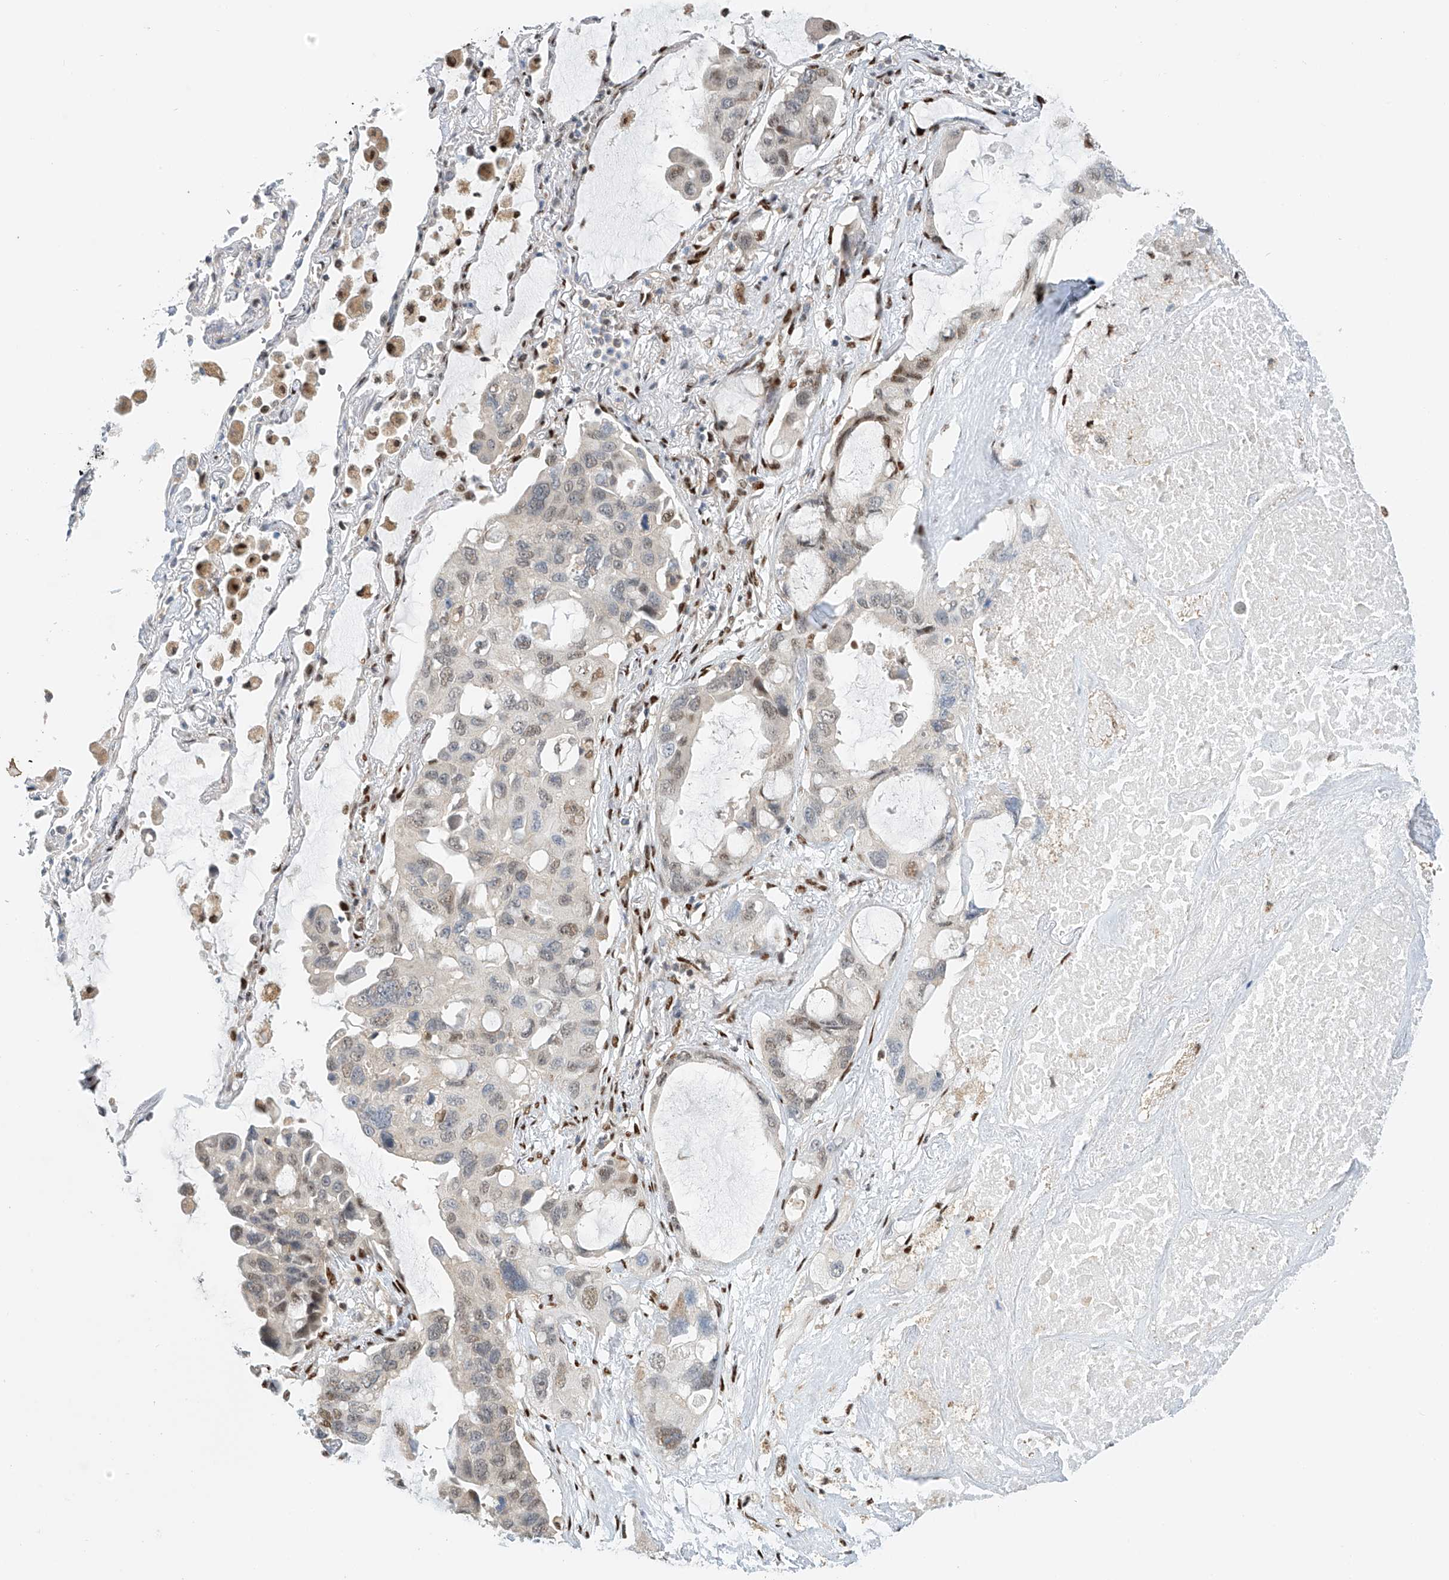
{"staining": {"intensity": "moderate", "quantity": "<25%", "location": "nuclear"}, "tissue": "lung cancer", "cell_type": "Tumor cells", "image_type": "cancer", "snomed": [{"axis": "morphology", "description": "Squamous cell carcinoma, NOS"}, {"axis": "topography", "description": "Lung"}], "caption": "A brown stain shows moderate nuclear positivity of a protein in human lung squamous cell carcinoma tumor cells.", "gene": "ZNF514", "patient": {"sex": "female", "age": 73}}